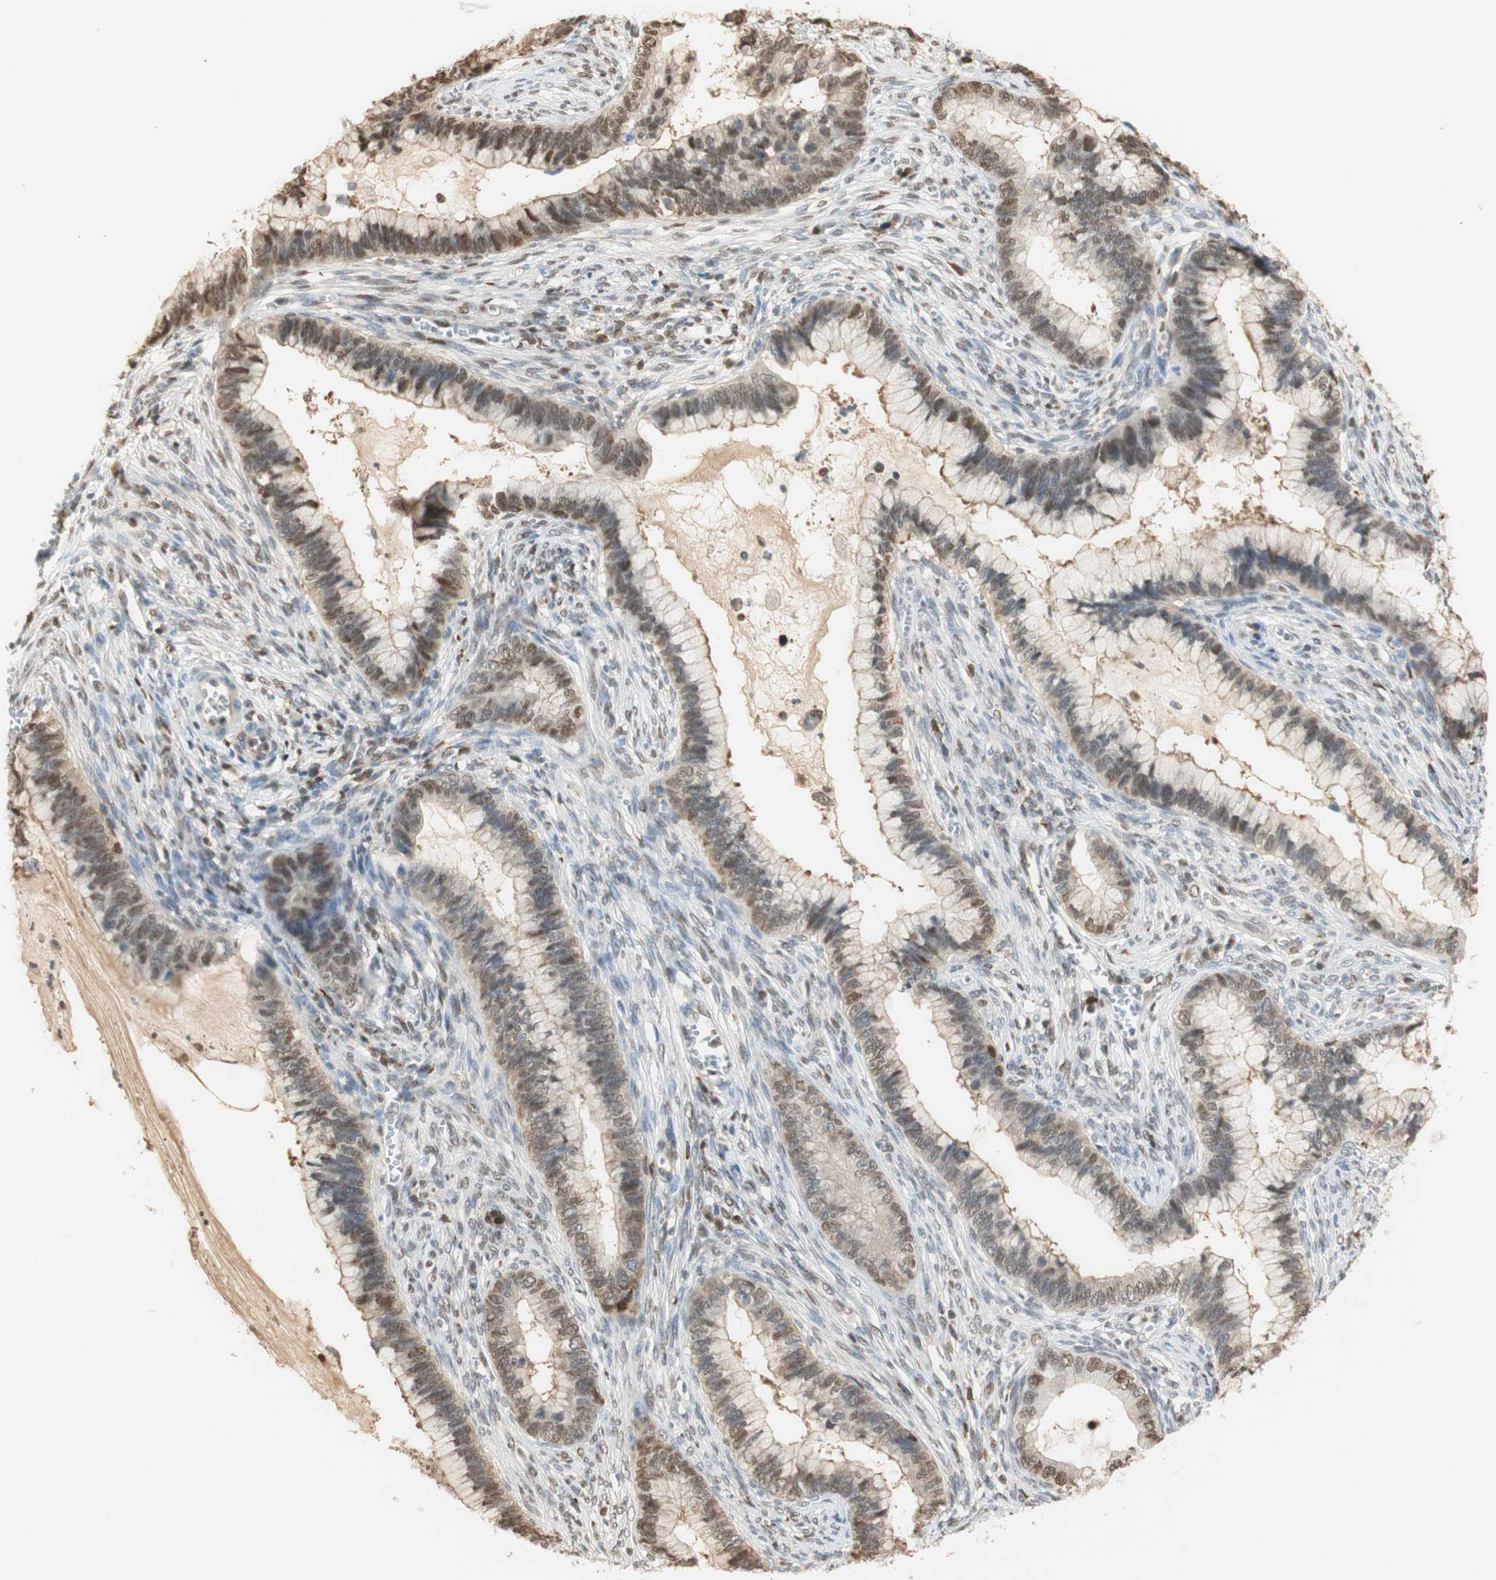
{"staining": {"intensity": "weak", "quantity": ">75%", "location": "cytoplasmic/membranous,nuclear"}, "tissue": "cervical cancer", "cell_type": "Tumor cells", "image_type": "cancer", "snomed": [{"axis": "morphology", "description": "Adenocarcinoma, NOS"}, {"axis": "topography", "description": "Cervix"}], "caption": "This is a micrograph of immunohistochemistry staining of adenocarcinoma (cervical), which shows weak staining in the cytoplasmic/membranous and nuclear of tumor cells.", "gene": "NAP1L4", "patient": {"sex": "female", "age": 44}}